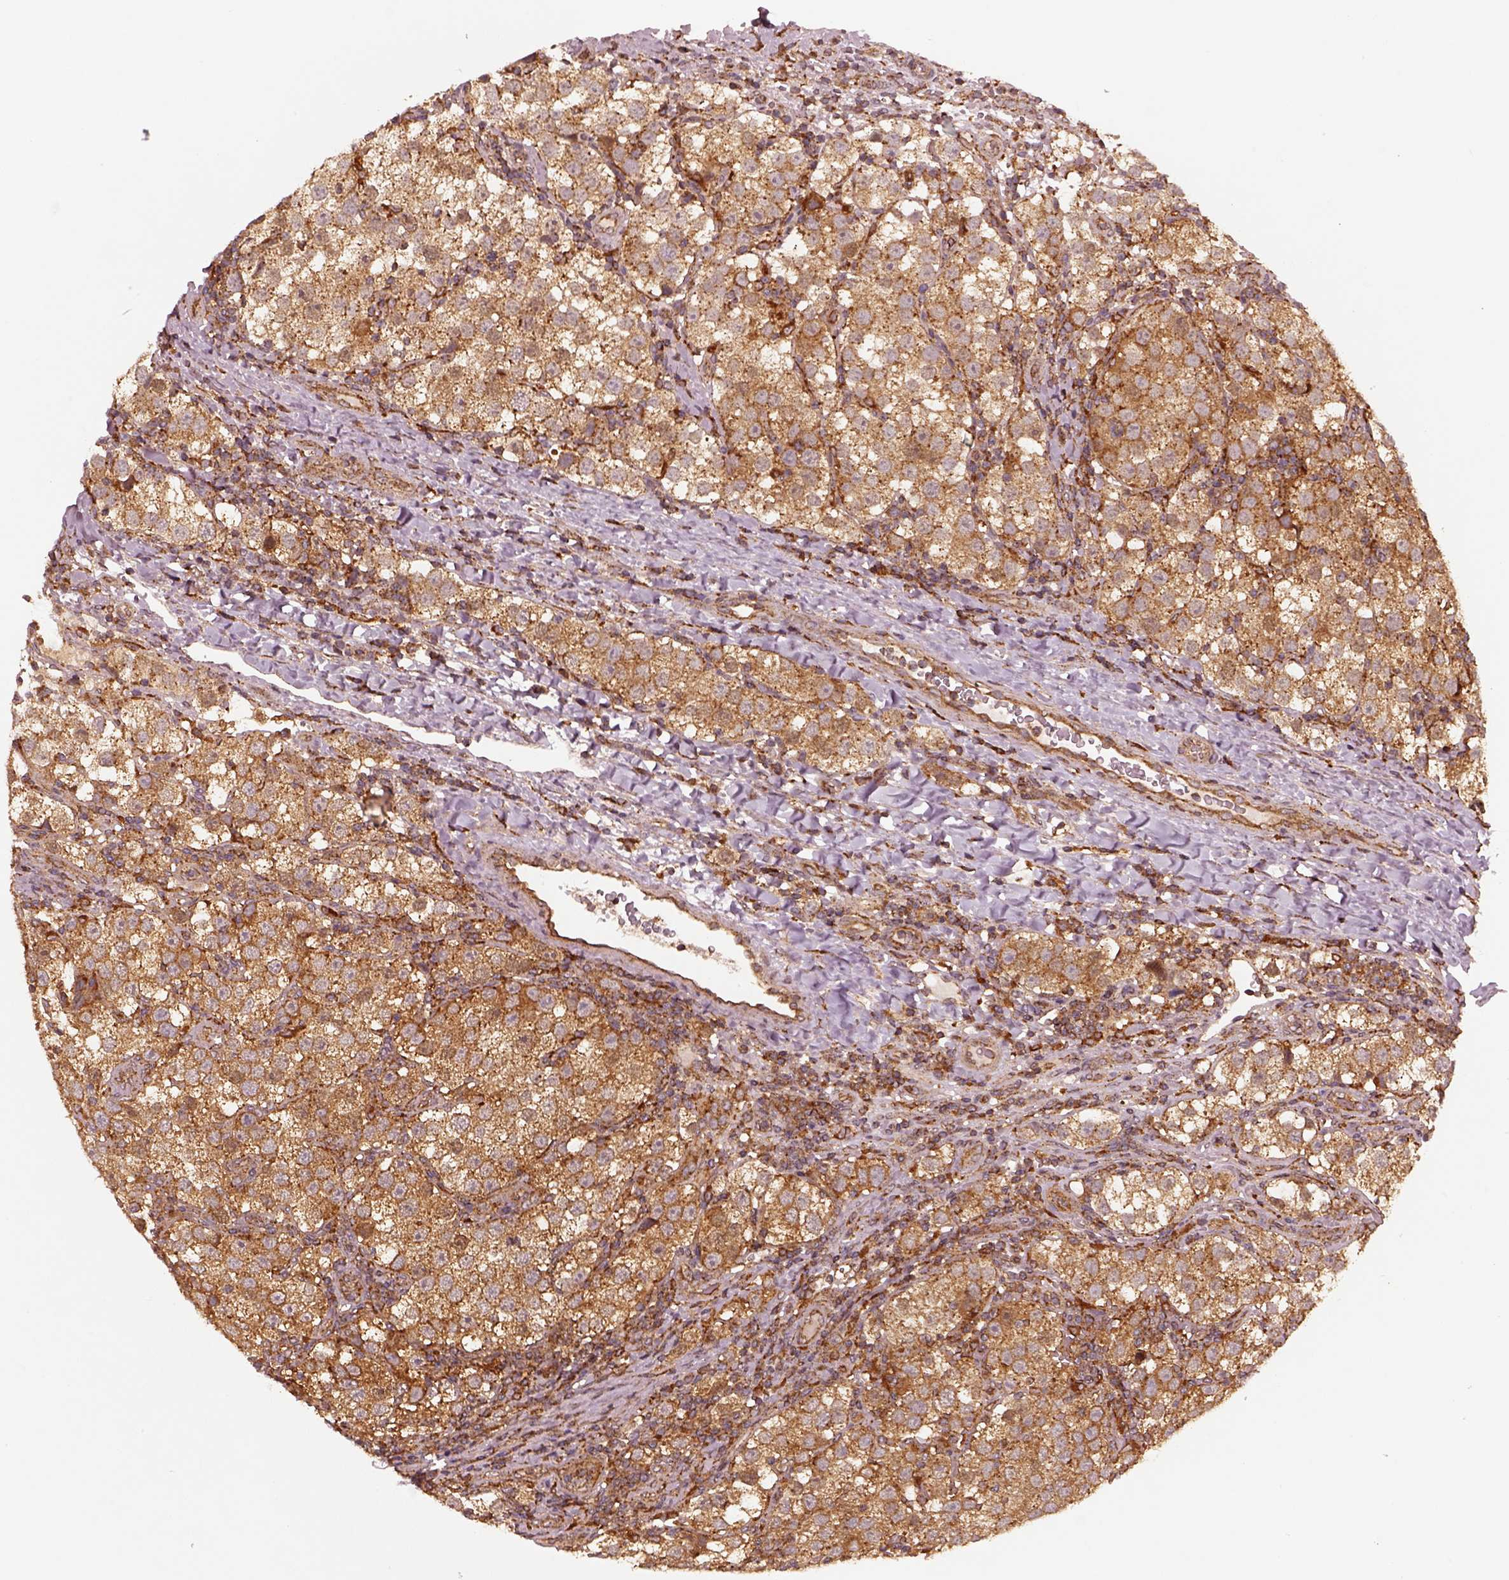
{"staining": {"intensity": "moderate", "quantity": ">75%", "location": "cytoplasmic/membranous"}, "tissue": "testis cancer", "cell_type": "Tumor cells", "image_type": "cancer", "snomed": [{"axis": "morphology", "description": "Seminoma, NOS"}, {"axis": "topography", "description": "Testis"}], "caption": "Immunohistochemistry (IHC) (DAB) staining of human testis cancer (seminoma) shows moderate cytoplasmic/membranous protein staining in approximately >75% of tumor cells.", "gene": "WASHC2A", "patient": {"sex": "male", "age": 37}}